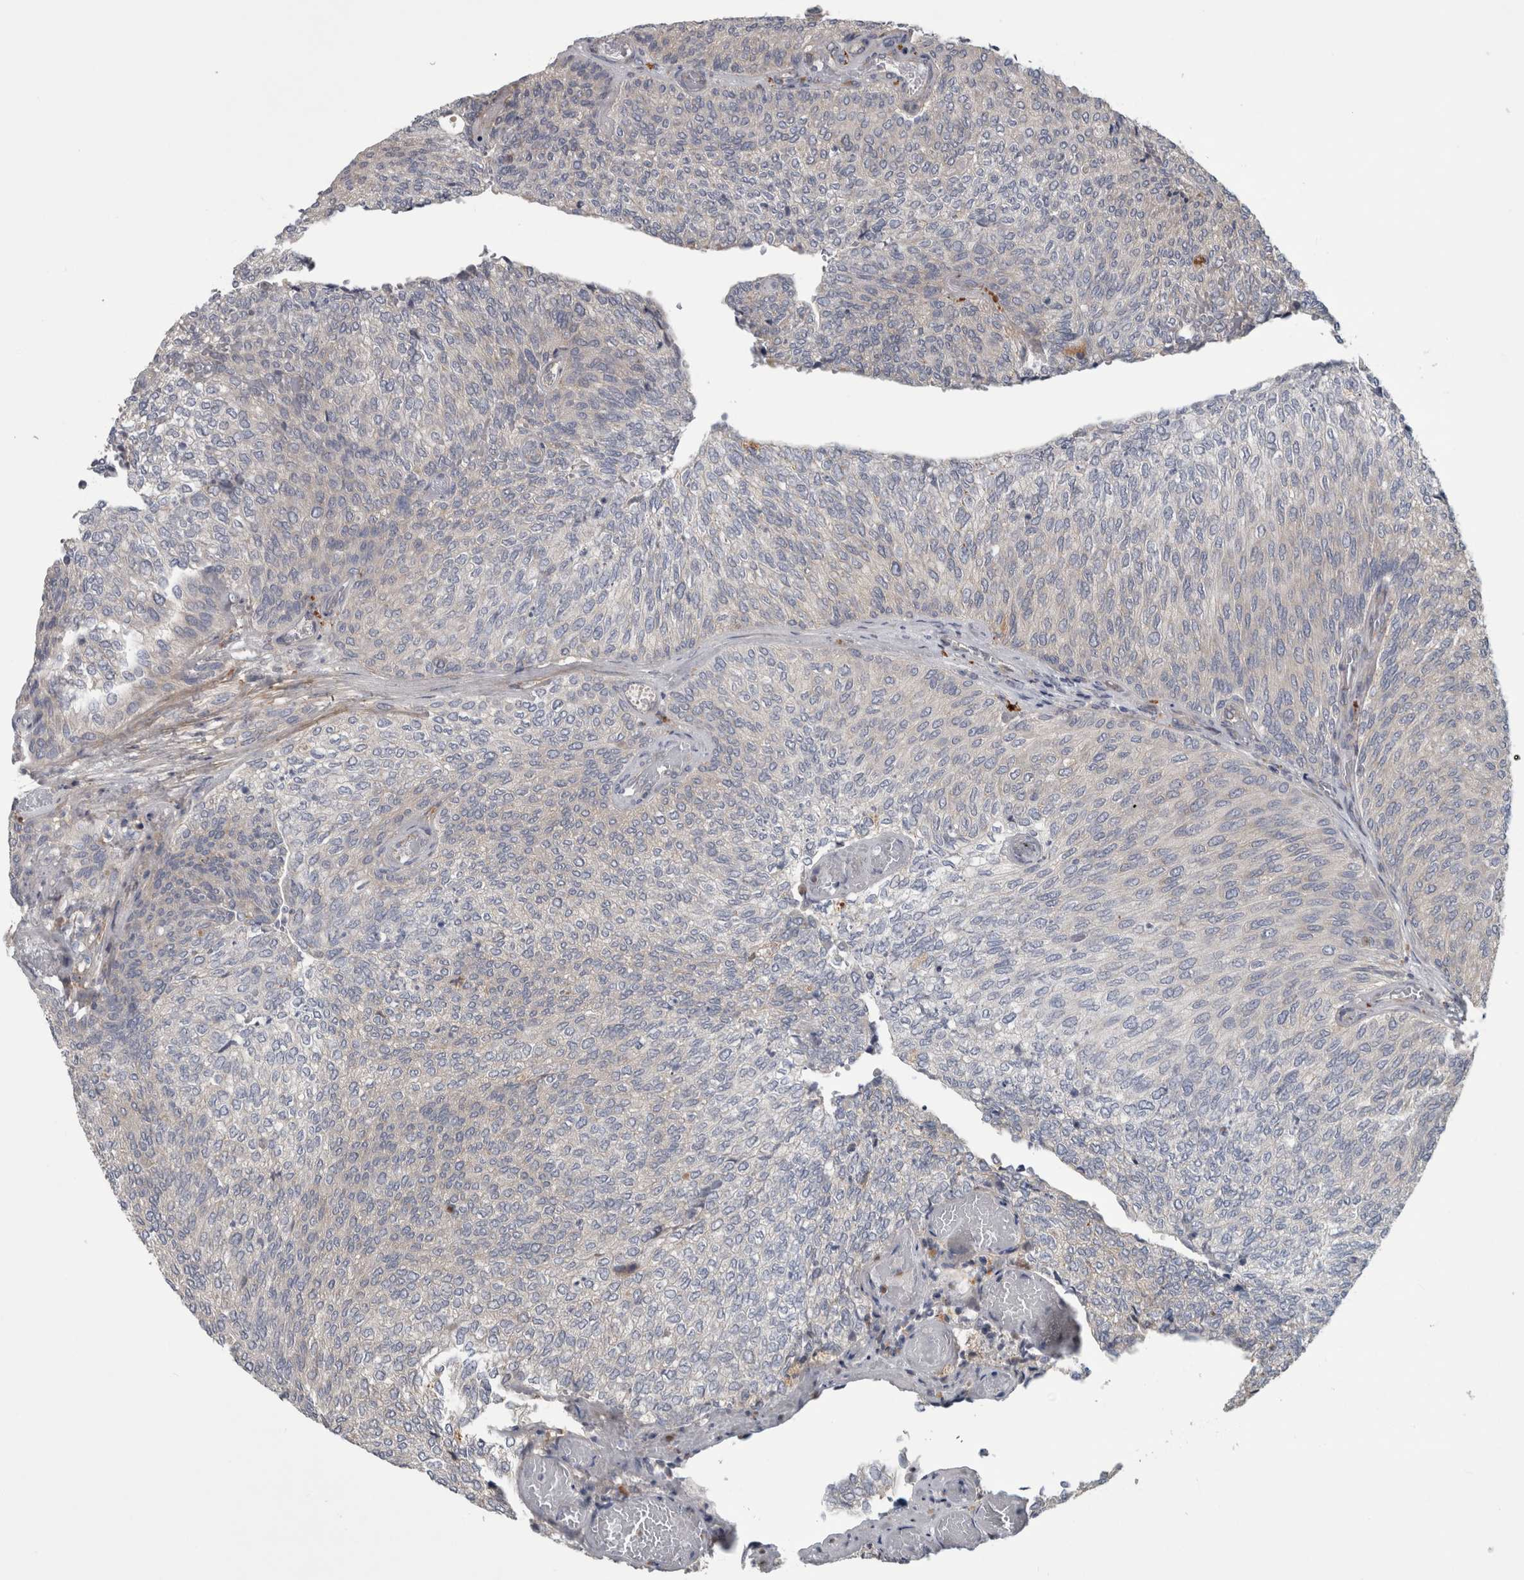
{"staining": {"intensity": "negative", "quantity": "none", "location": "none"}, "tissue": "urothelial cancer", "cell_type": "Tumor cells", "image_type": "cancer", "snomed": [{"axis": "morphology", "description": "Urothelial carcinoma, Low grade"}, {"axis": "topography", "description": "Urinary bladder"}], "caption": "IHC histopathology image of human urothelial cancer stained for a protein (brown), which displays no expression in tumor cells.", "gene": "ATXN2", "patient": {"sex": "female", "age": 79}}